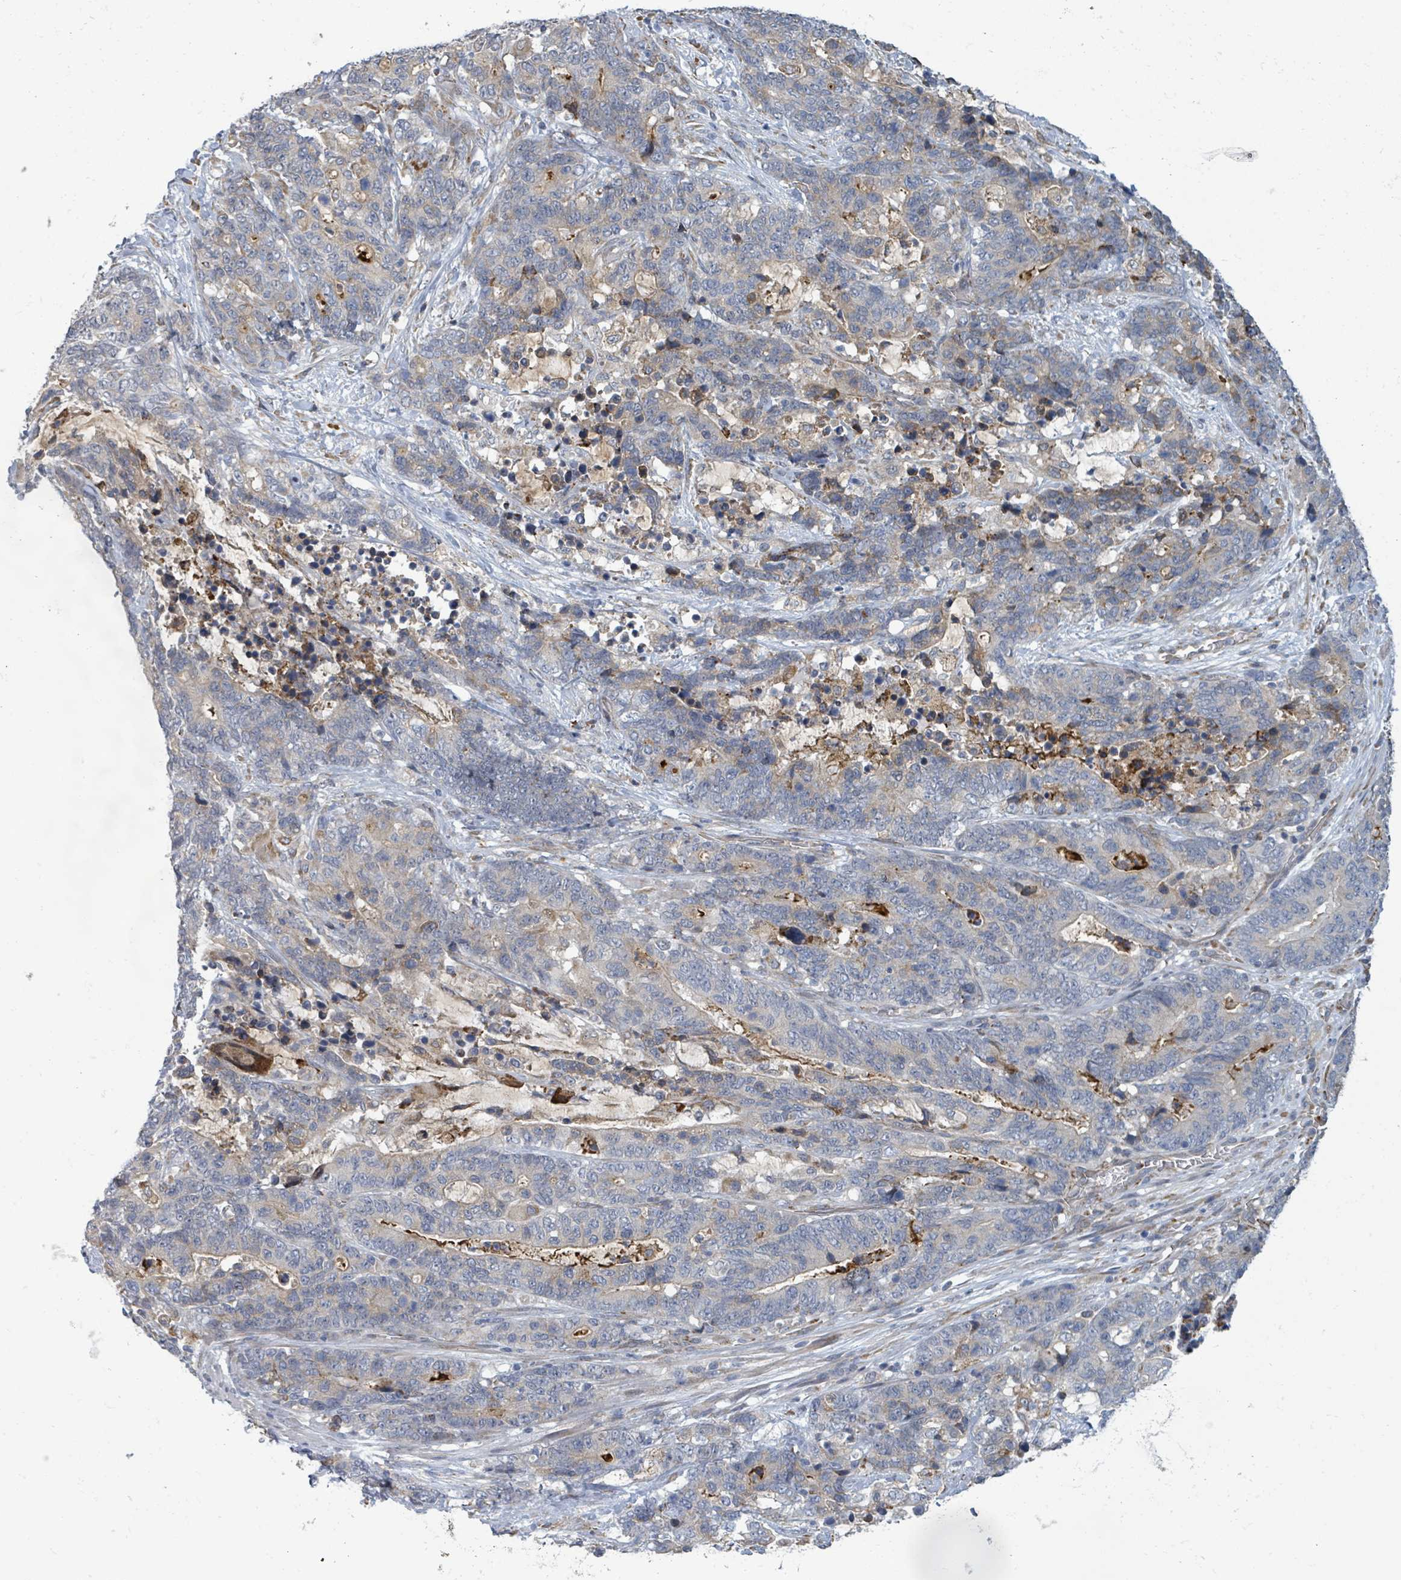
{"staining": {"intensity": "negative", "quantity": "none", "location": "none"}, "tissue": "stomach cancer", "cell_type": "Tumor cells", "image_type": "cancer", "snomed": [{"axis": "morphology", "description": "Normal tissue, NOS"}, {"axis": "morphology", "description": "Adenocarcinoma, NOS"}, {"axis": "topography", "description": "Stomach"}], "caption": "Micrograph shows no protein expression in tumor cells of stomach adenocarcinoma tissue. (Brightfield microscopy of DAB (3,3'-diaminobenzidine) immunohistochemistry (IHC) at high magnification).", "gene": "SHROOM2", "patient": {"sex": "female", "age": 64}}